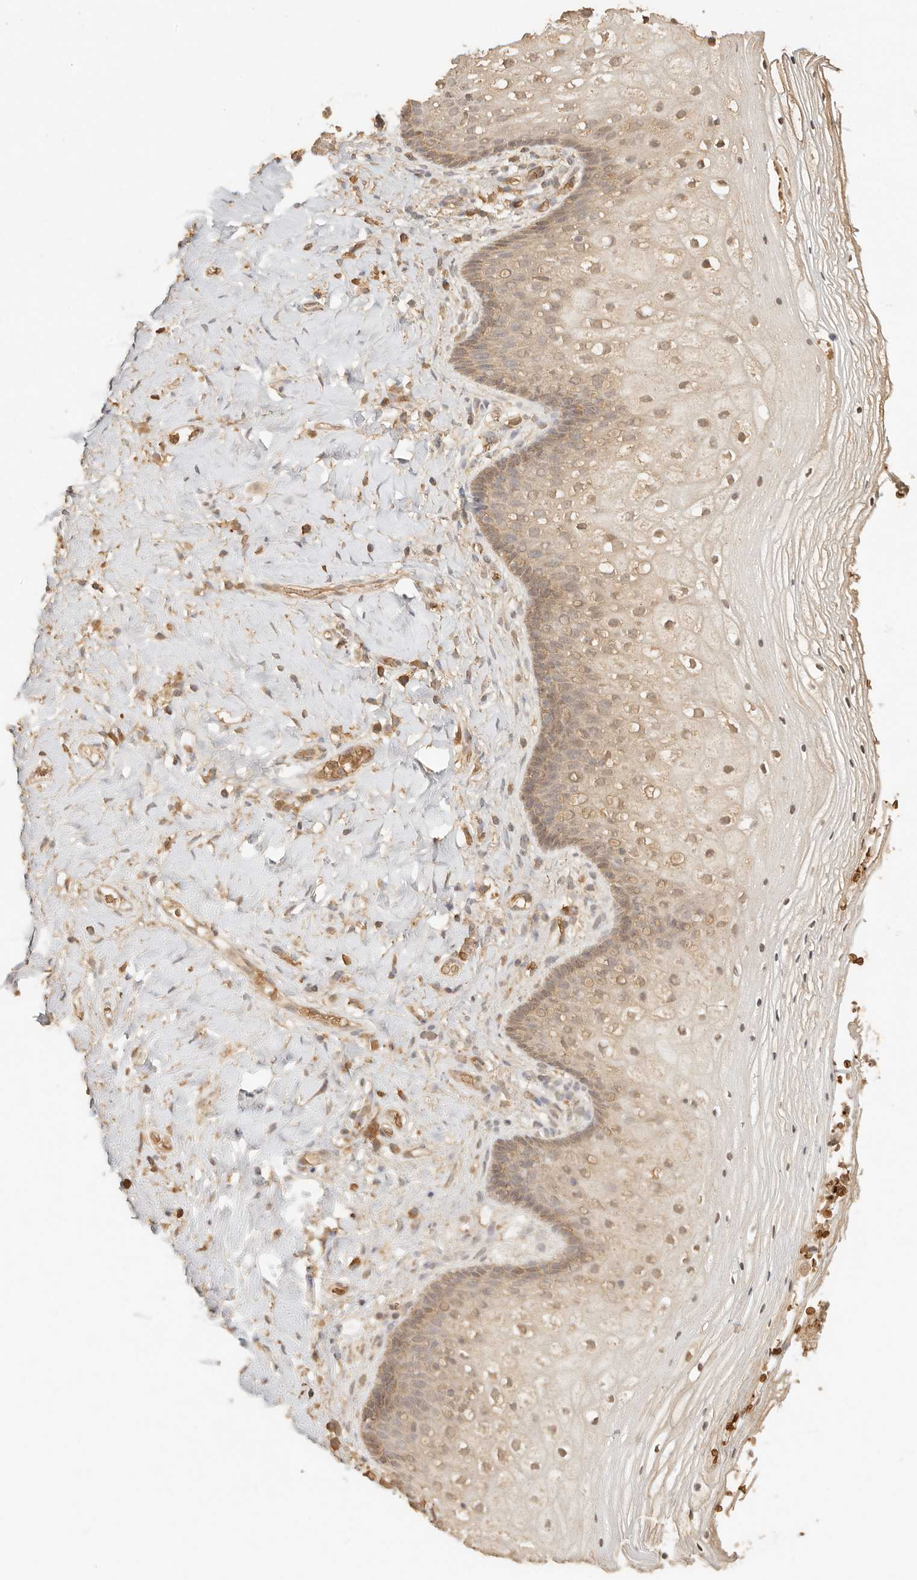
{"staining": {"intensity": "weak", "quantity": ">75%", "location": "cytoplasmic/membranous,nuclear"}, "tissue": "vagina", "cell_type": "Squamous epithelial cells", "image_type": "normal", "snomed": [{"axis": "morphology", "description": "Normal tissue, NOS"}, {"axis": "topography", "description": "Vagina"}], "caption": "Immunohistochemical staining of unremarkable human vagina demonstrates weak cytoplasmic/membranous,nuclear protein staining in approximately >75% of squamous epithelial cells. The protein is stained brown, and the nuclei are stained in blue (DAB (3,3'-diaminobenzidine) IHC with brightfield microscopy, high magnification).", "gene": "INTS11", "patient": {"sex": "female", "age": 60}}